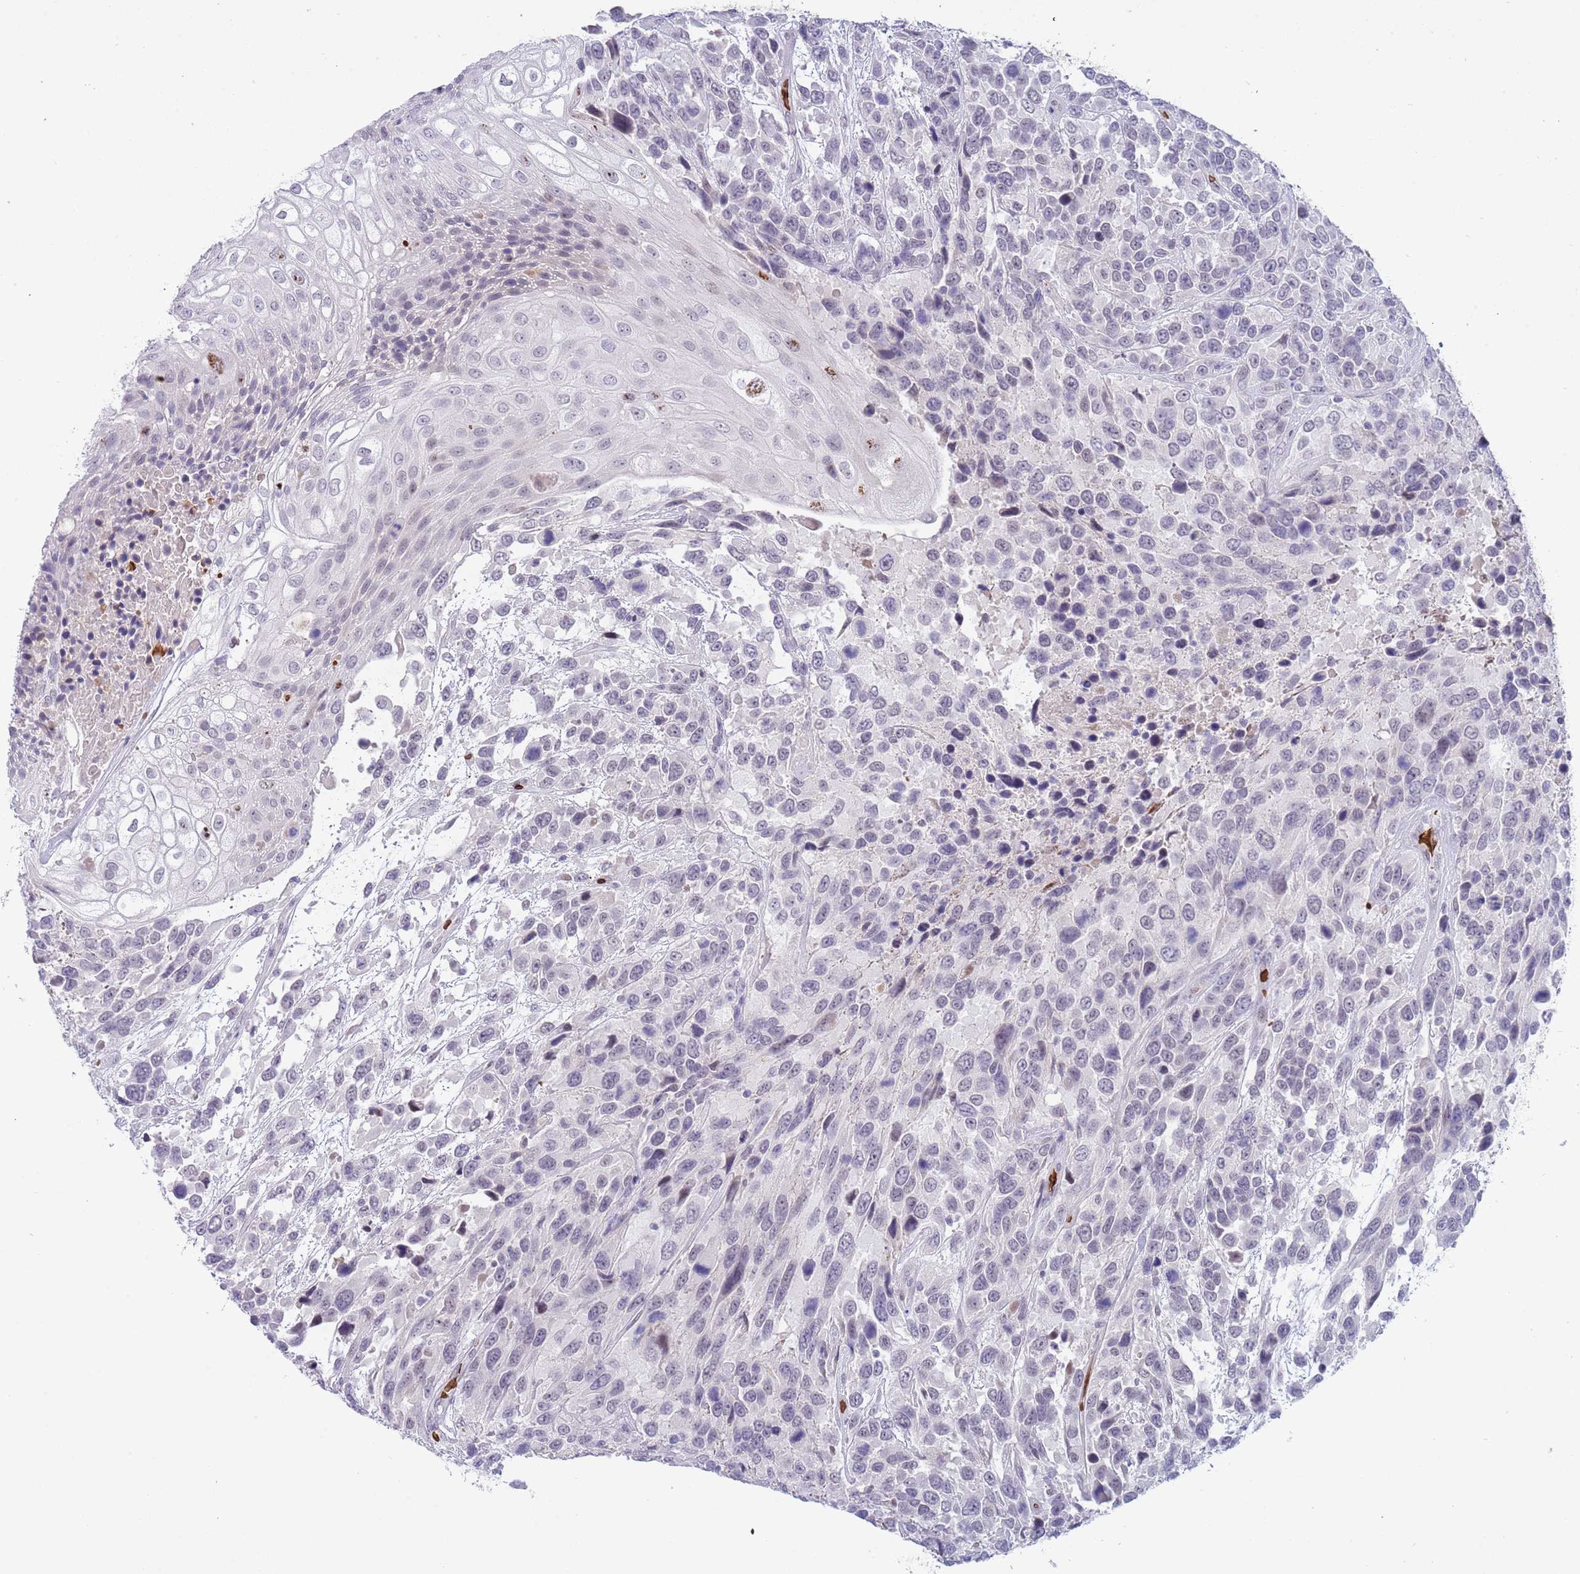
{"staining": {"intensity": "negative", "quantity": "none", "location": "none"}, "tissue": "urothelial cancer", "cell_type": "Tumor cells", "image_type": "cancer", "snomed": [{"axis": "morphology", "description": "Urothelial carcinoma, High grade"}, {"axis": "topography", "description": "Urinary bladder"}], "caption": "Tumor cells are negative for protein expression in human urothelial carcinoma (high-grade).", "gene": "LYPD6B", "patient": {"sex": "female", "age": 70}}